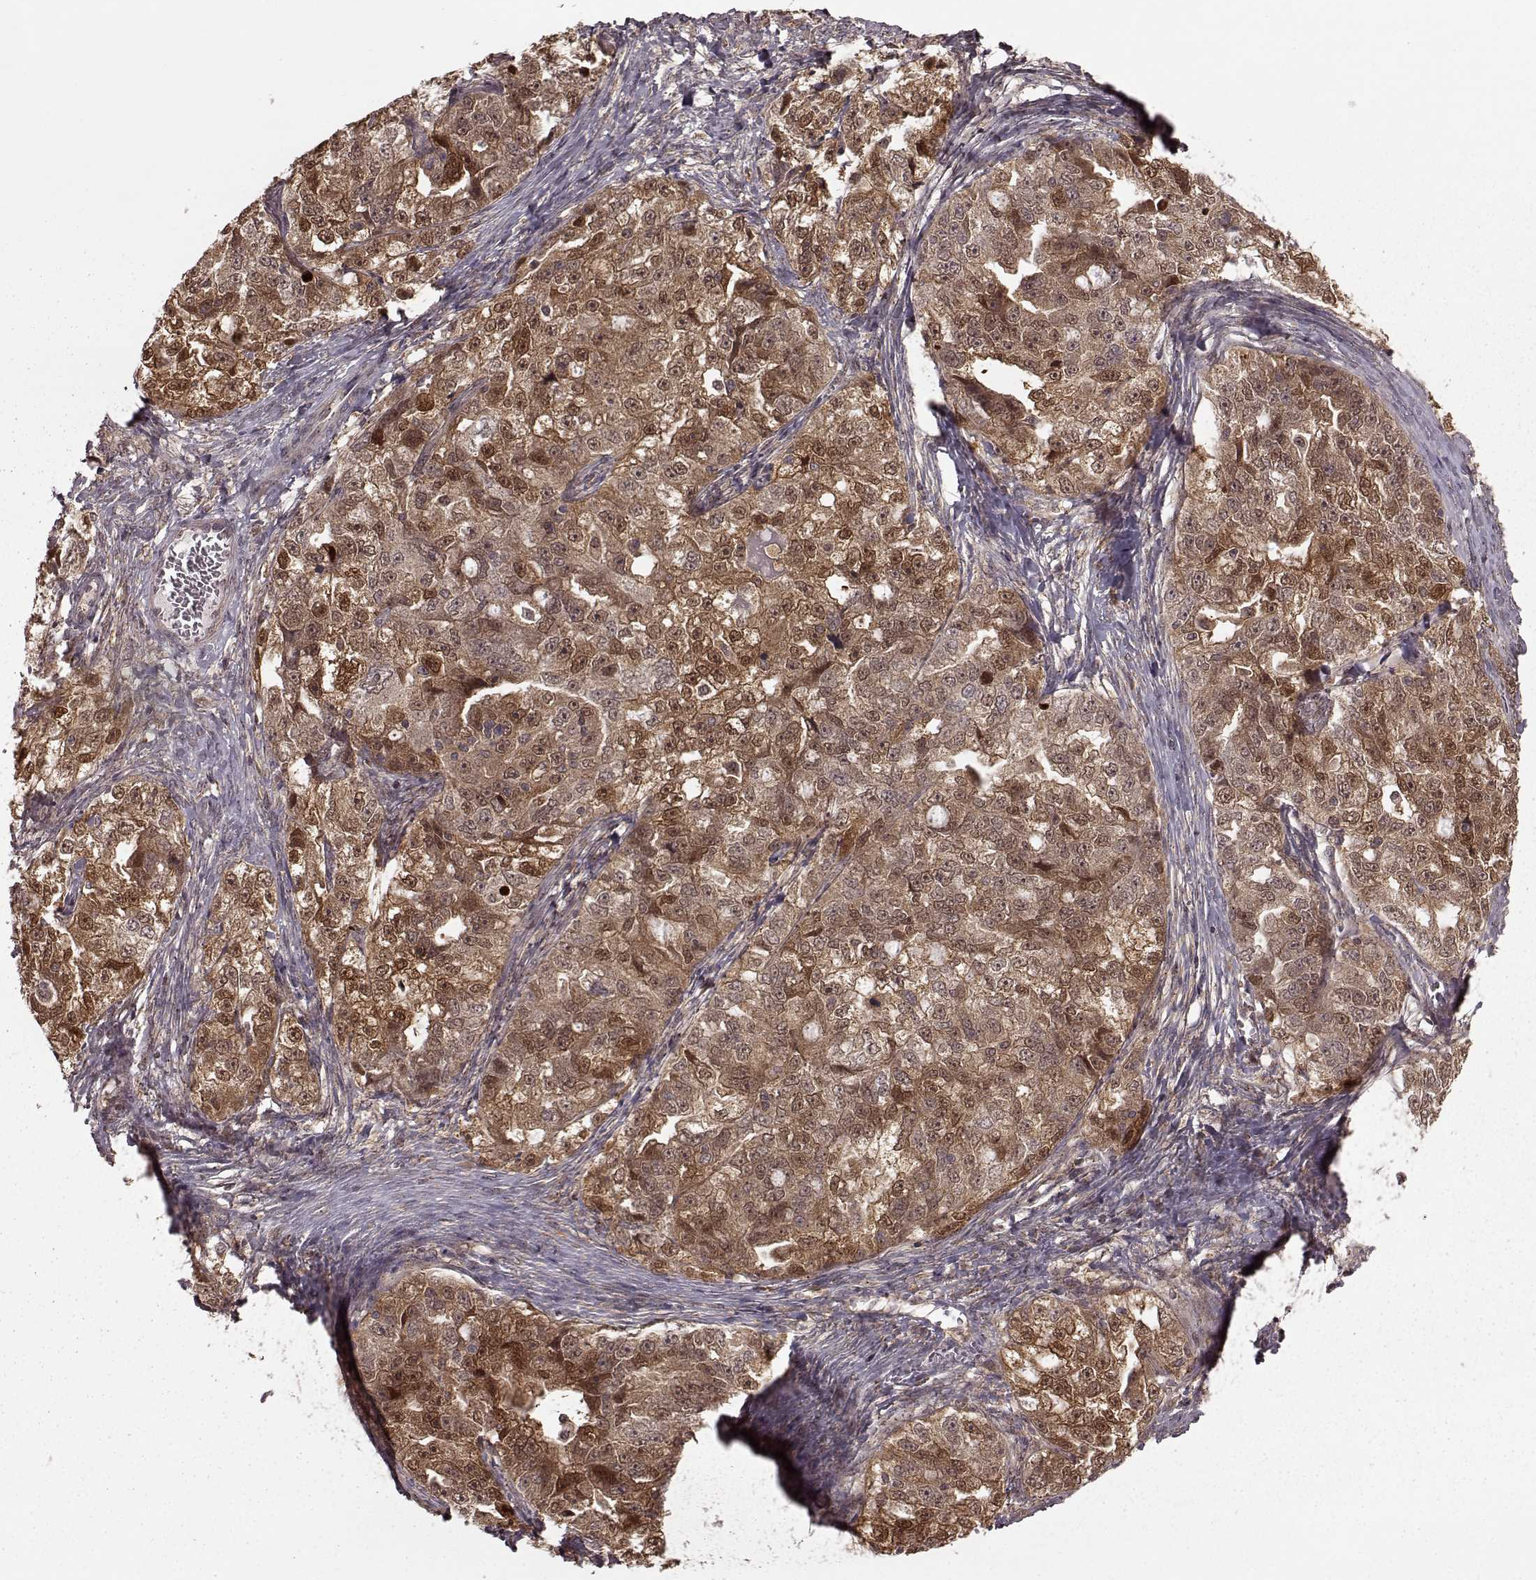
{"staining": {"intensity": "moderate", "quantity": ">75%", "location": "cytoplasmic/membranous"}, "tissue": "ovarian cancer", "cell_type": "Tumor cells", "image_type": "cancer", "snomed": [{"axis": "morphology", "description": "Cystadenocarcinoma, serous, NOS"}, {"axis": "topography", "description": "Ovary"}], "caption": "Immunohistochemistry histopathology image of ovarian serous cystadenocarcinoma stained for a protein (brown), which reveals medium levels of moderate cytoplasmic/membranous staining in approximately >75% of tumor cells.", "gene": "GSS", "patient": {"sex": "female", "age": 51}}